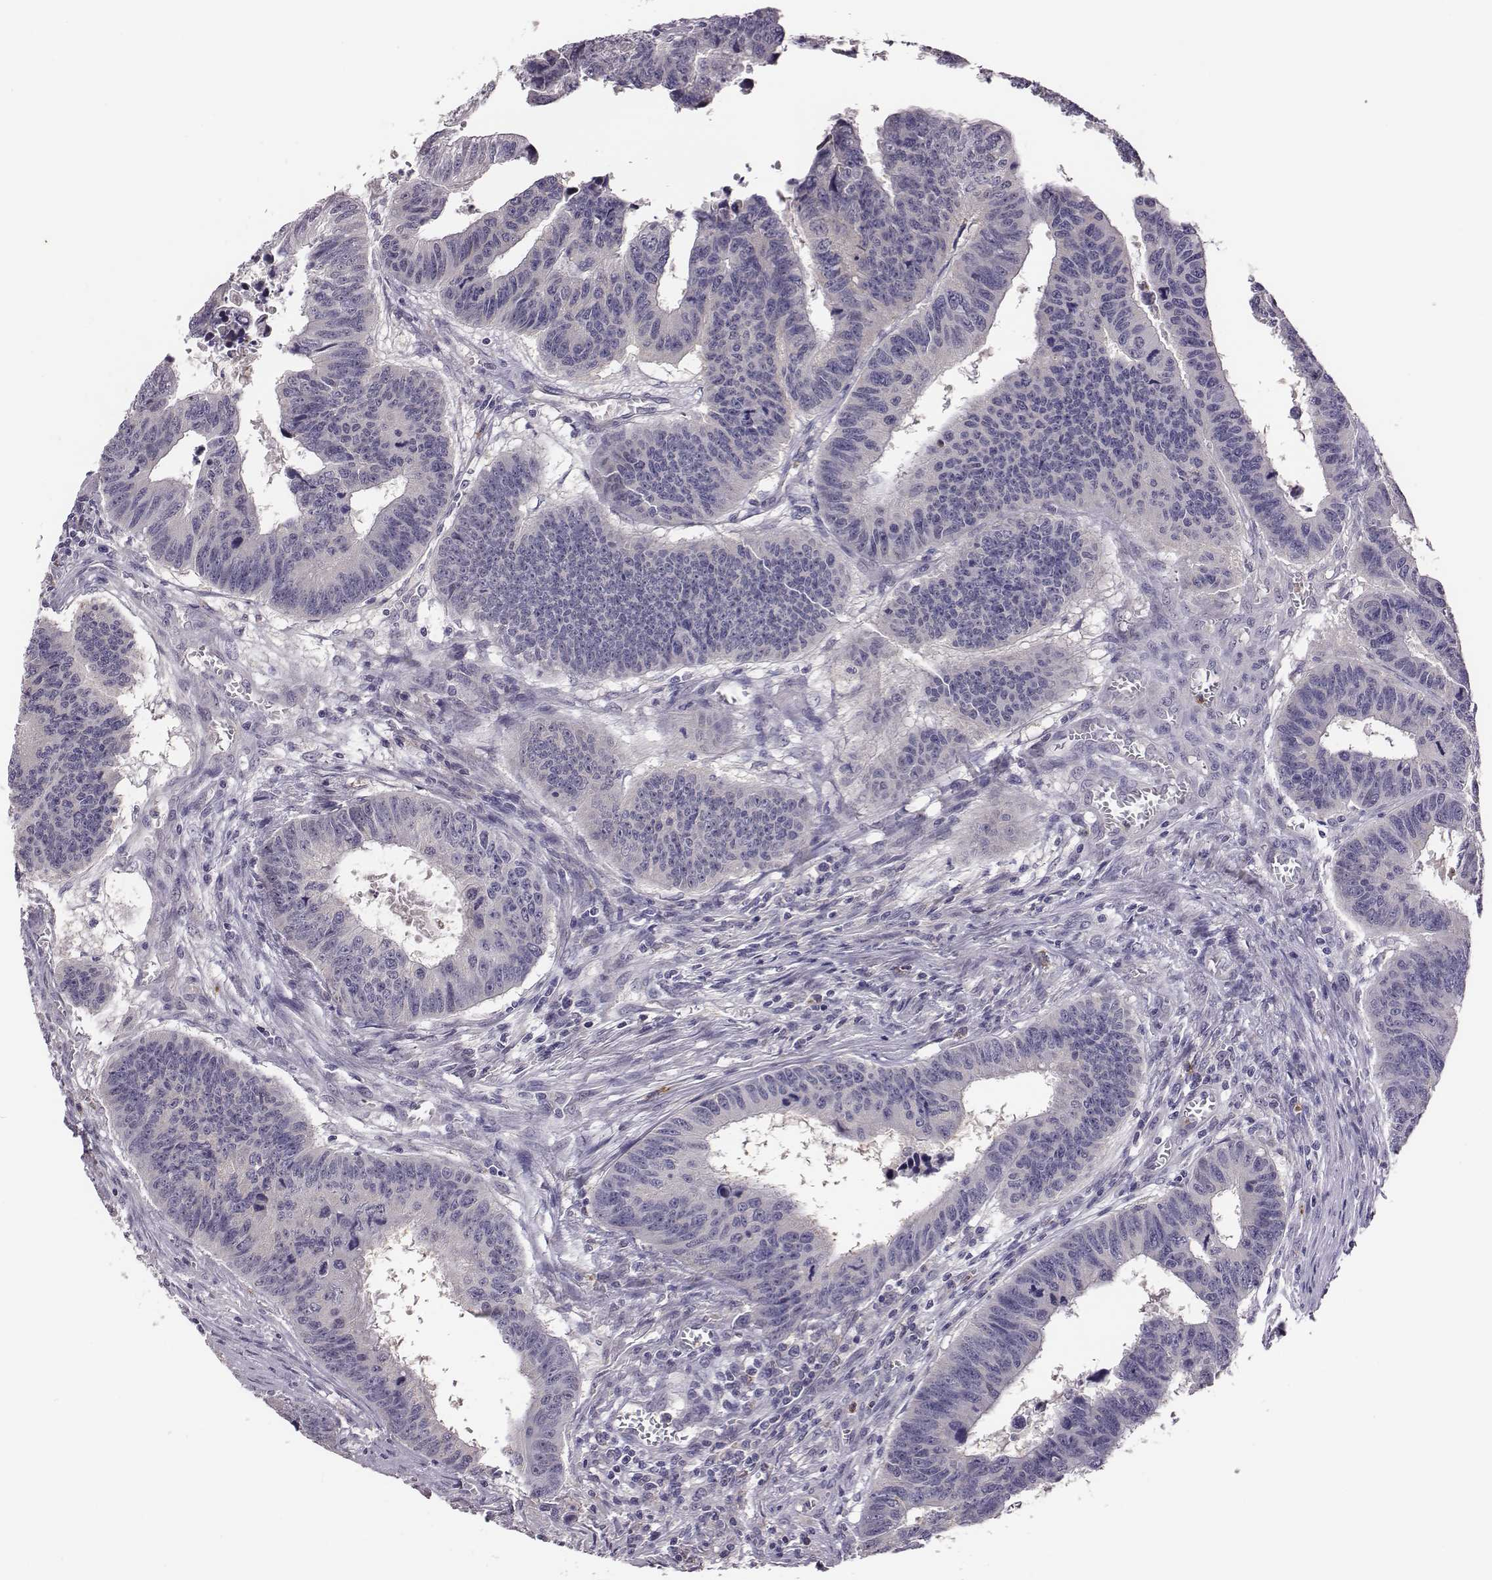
{"staining": {"intensity": "negative", "quantity": "none", "location": "none"}, "tissue": "colorectal cancer", "cell_type": "Tumor cells", "image_type": "cancer", "snomed": [{"axis": "morphology", "description": "Adenocarcinoma, NOS"}, {"axis": "topography", "description": "Rectum"}], "caption": "This is a image of immunohistochemistry staining of adenocarcinoma (colorectal), which shows no staining in tumor cells.", "gene": "KMO", "patient": {"sex": "female", "age": 85}}